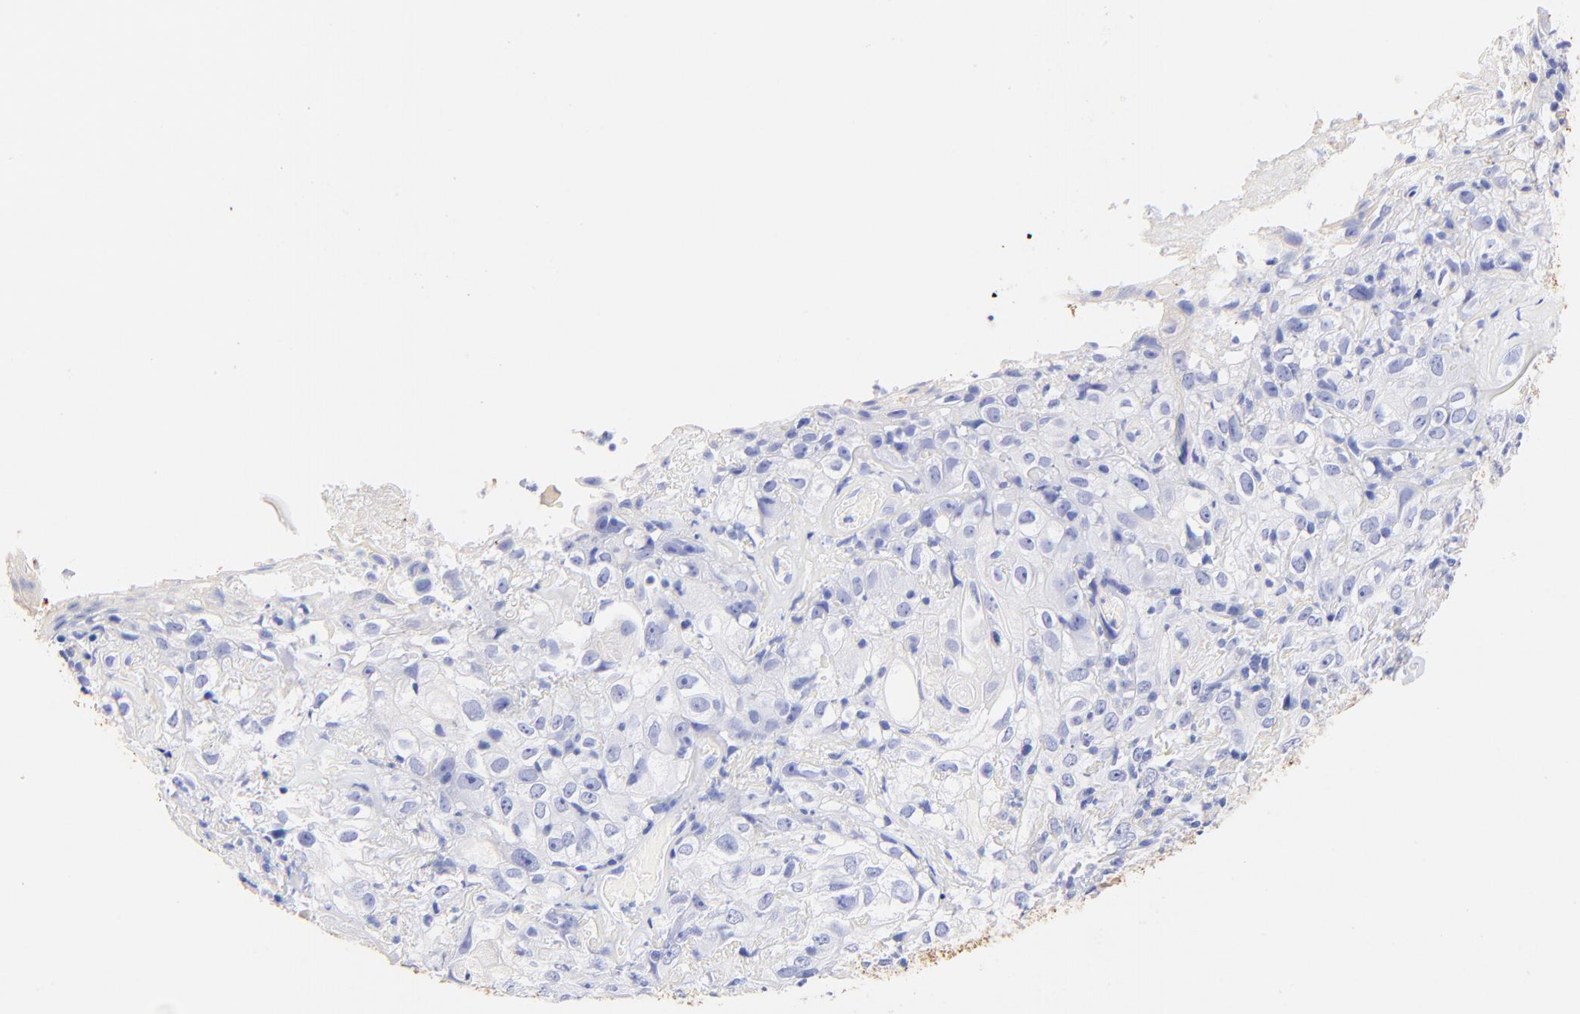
{"staining": {"intensity": "moderate", "quantity": "25%-75%", "location": "cytoplasmic/membranous"}, "tissue": "skin cancer", "cell_type": "Tumor cells", "image_type": "cancer", "snomed": [{"axis": "morphology", "description": "Squamous cell carcinoma, NOS"}, {"axis": "topography", "description": "Skin"}], "caption": "Tumor cells reveal medium levels of moderate cytoplasmic/membranous expression in approximately 25%-75% of cells in squamous cell carcinoma (skin). Immunohistochemistry stains the protein of interest in brown and the nuclei are stained blue.", "gene": "KRT19", "patient": {"sex": "male", "age": 65}}